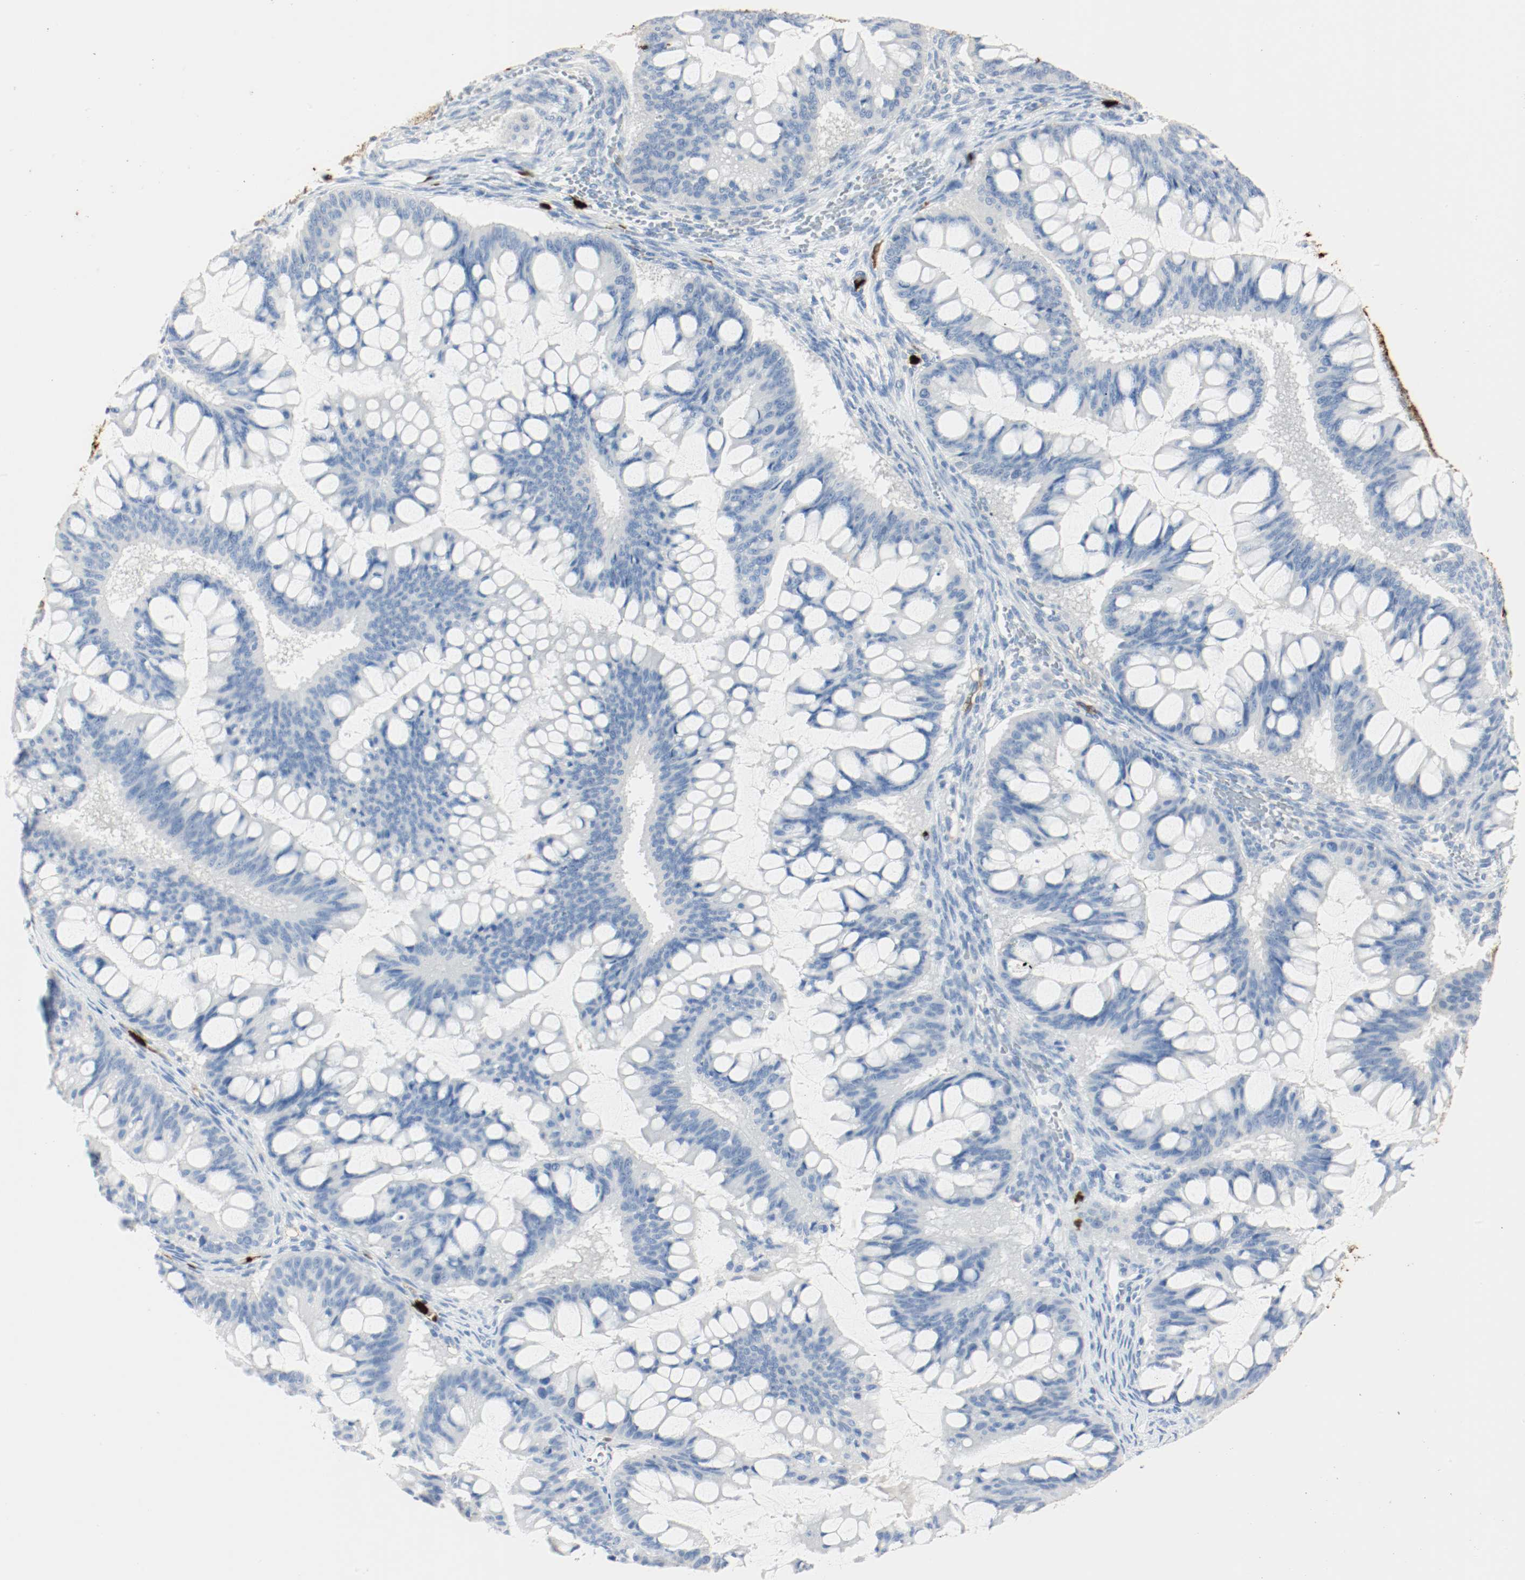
{"staining": {"intensity": "negative", "quantity": "none", "location": "none"}, "tissue": "ovarian cancer", "cell_type": "Tumor cells", "image_type": "cancer", "snomed": [{"axis": "morphology", "description": "Cystadenocarcinoma, mucinous, NOS"}, {"axis": "topography", "description": "Ovary"}], "caption": "This histopathology image is of ovarian cancer (mucinous cystadenocarcinoma) stained with IHC to label a protein in brown with the nuclei are counter-stained blue. There is no staining in tumor cells.", "gene": "S100A9", "patient": {"sex": "female", "age": 73}}